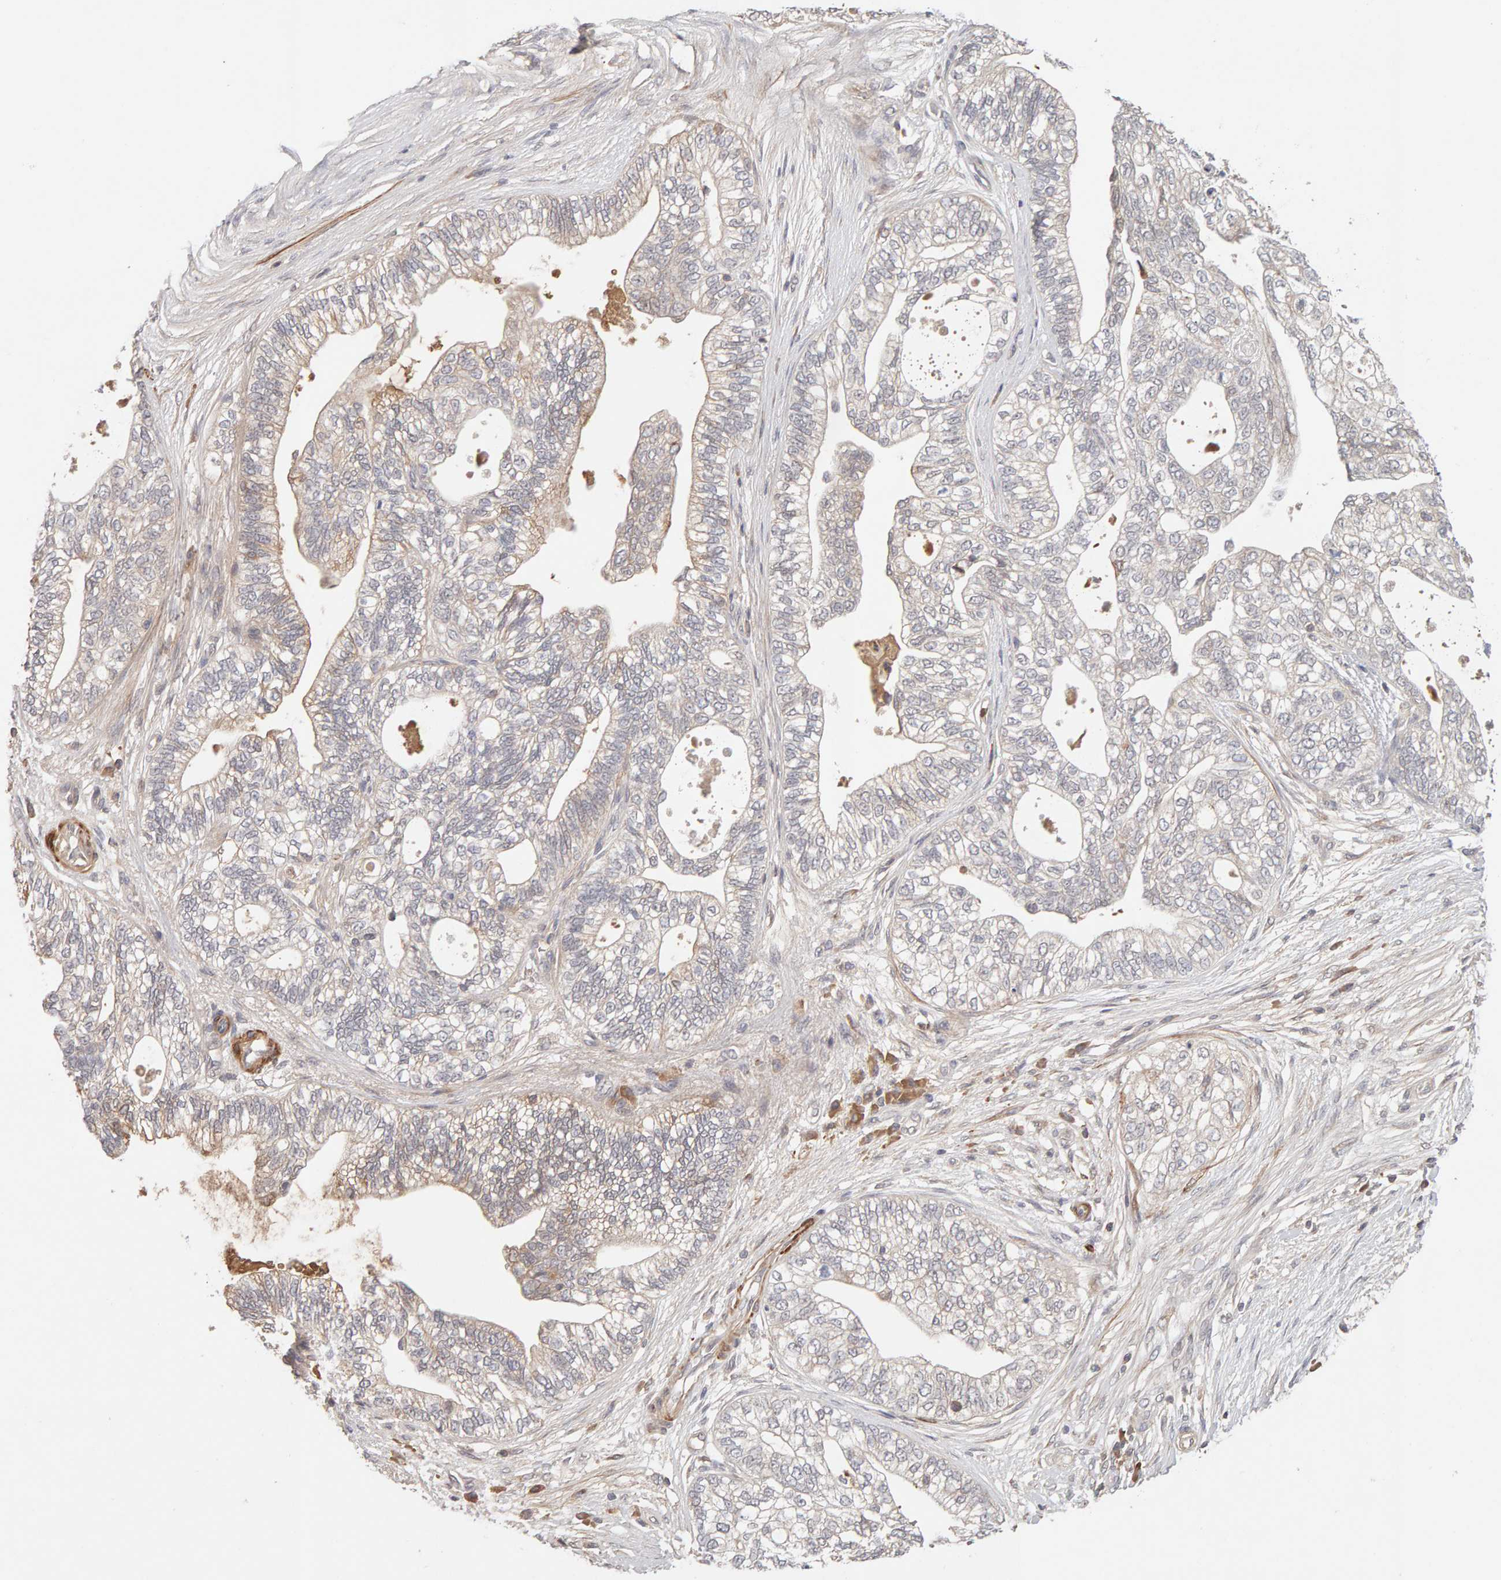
{"staining": {"intensity": "weak", "quantity": "25%-75%", "location": "cytoplasmic/membranous"}, "tissue": "pancreatic cancer", "cell_type": "Tumor cells", "image_type": "cancer", "snomed": [{"axis": "morphology", "description": "Adenocarcinoma, NOS"}, {"axis": "topography", "description": "Pancreas"}], "caption": "A low amount of weak cytoplasmic/membranous expression is seen in approximately 25%-75% of tumor cells in pancreatic cancer (adenocarcinoma) tissue.", "gene": "NUDCD1", "patient": {"sex": "male", "age": 72}}